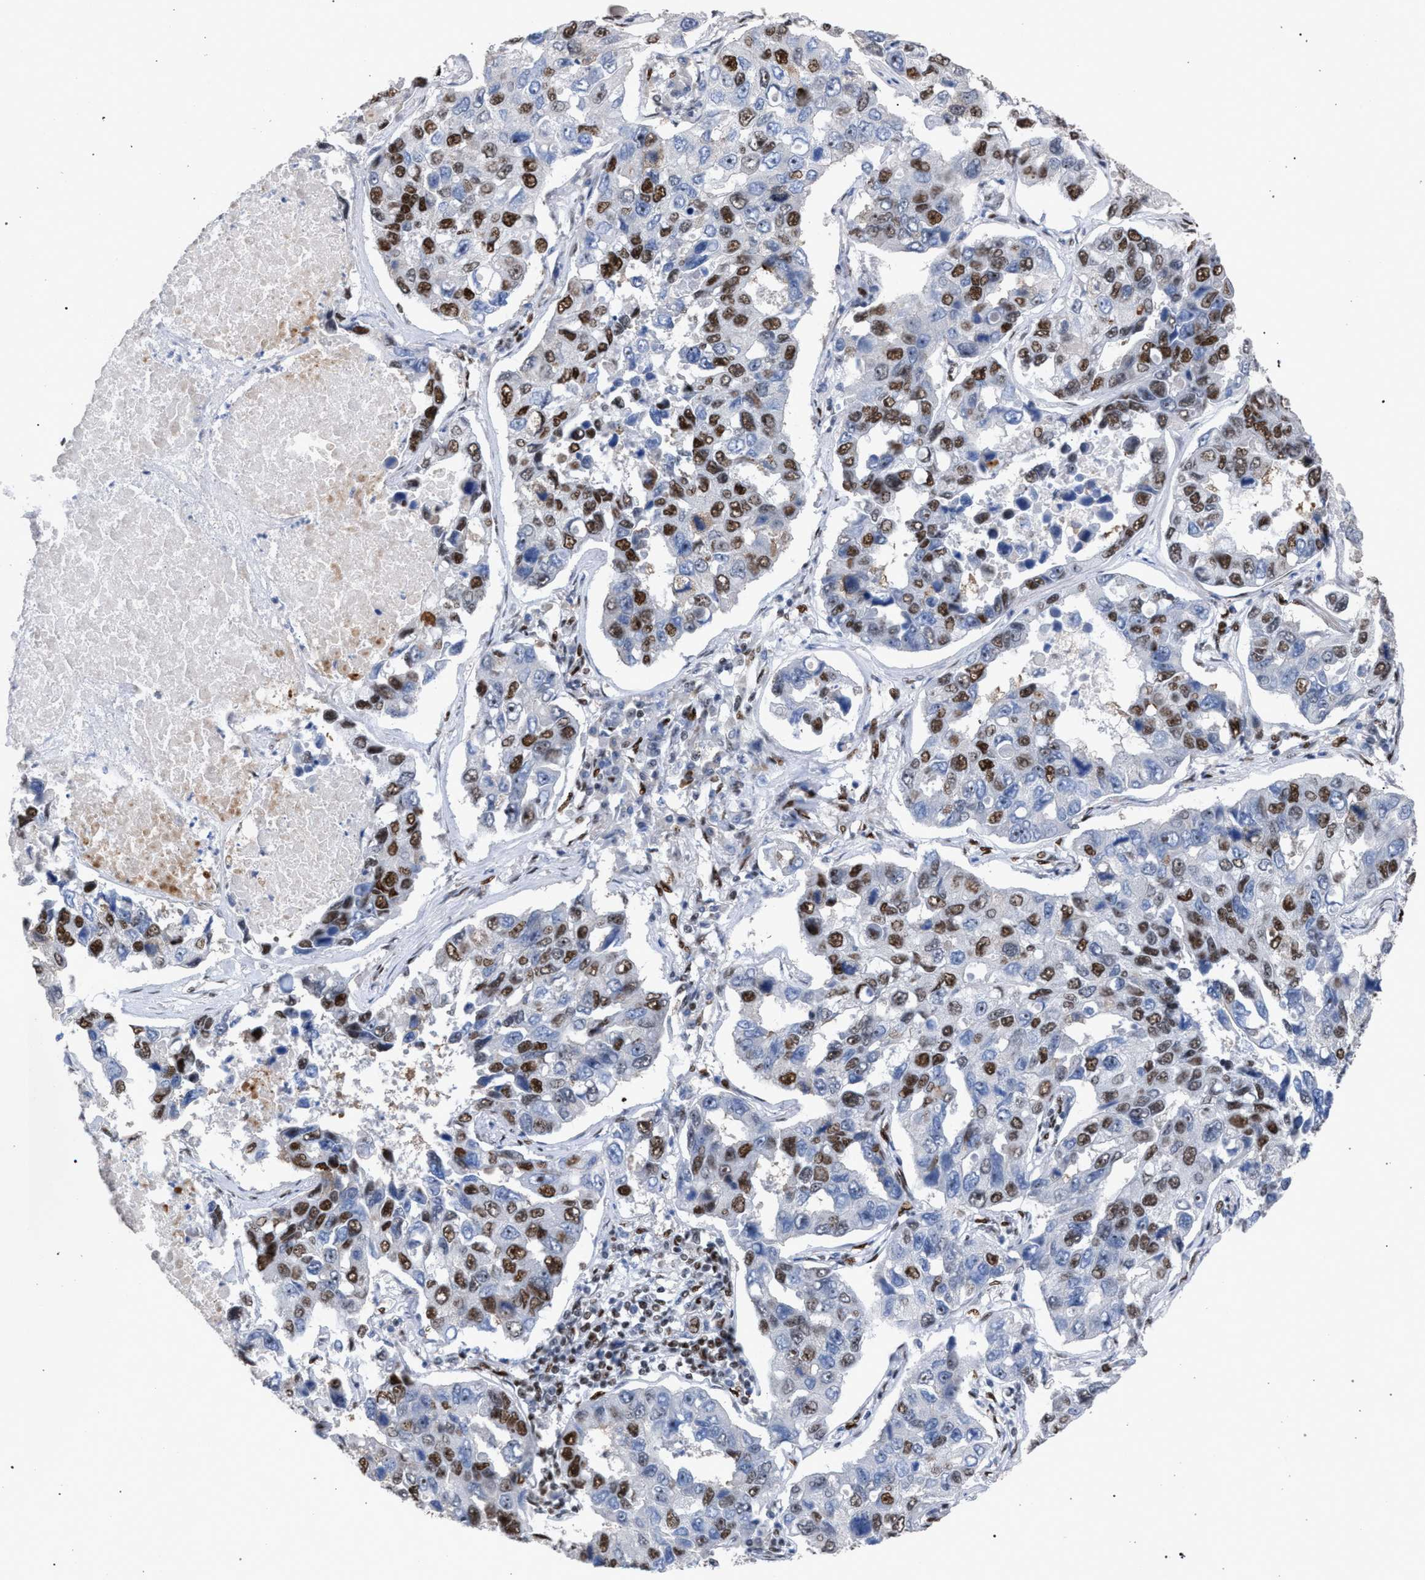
{"staining": {"intensity": "moderate", "quantity": "25%-75%", "location": "nuclear"}, "tissue": "lung cancer", "cell_type": "Tumor cells", "image_type": "cancer", "snomed": [{"axis": "morphology", "description": "Adenocarcinoma, NOS"}, {"axis": "topography", "description": "Lung"}], "caption": "Lung cancer stained for a protein shows moderate nuclear positivity in tumor cells. Using DAB (3,3'-diaminobenzidine) (brown) and hematoxylin (blue) stains, captured at high magnification using brightfield microscopy.", "gene": "TP53BP1", "patient": {"sex": "male", "age": 64}}